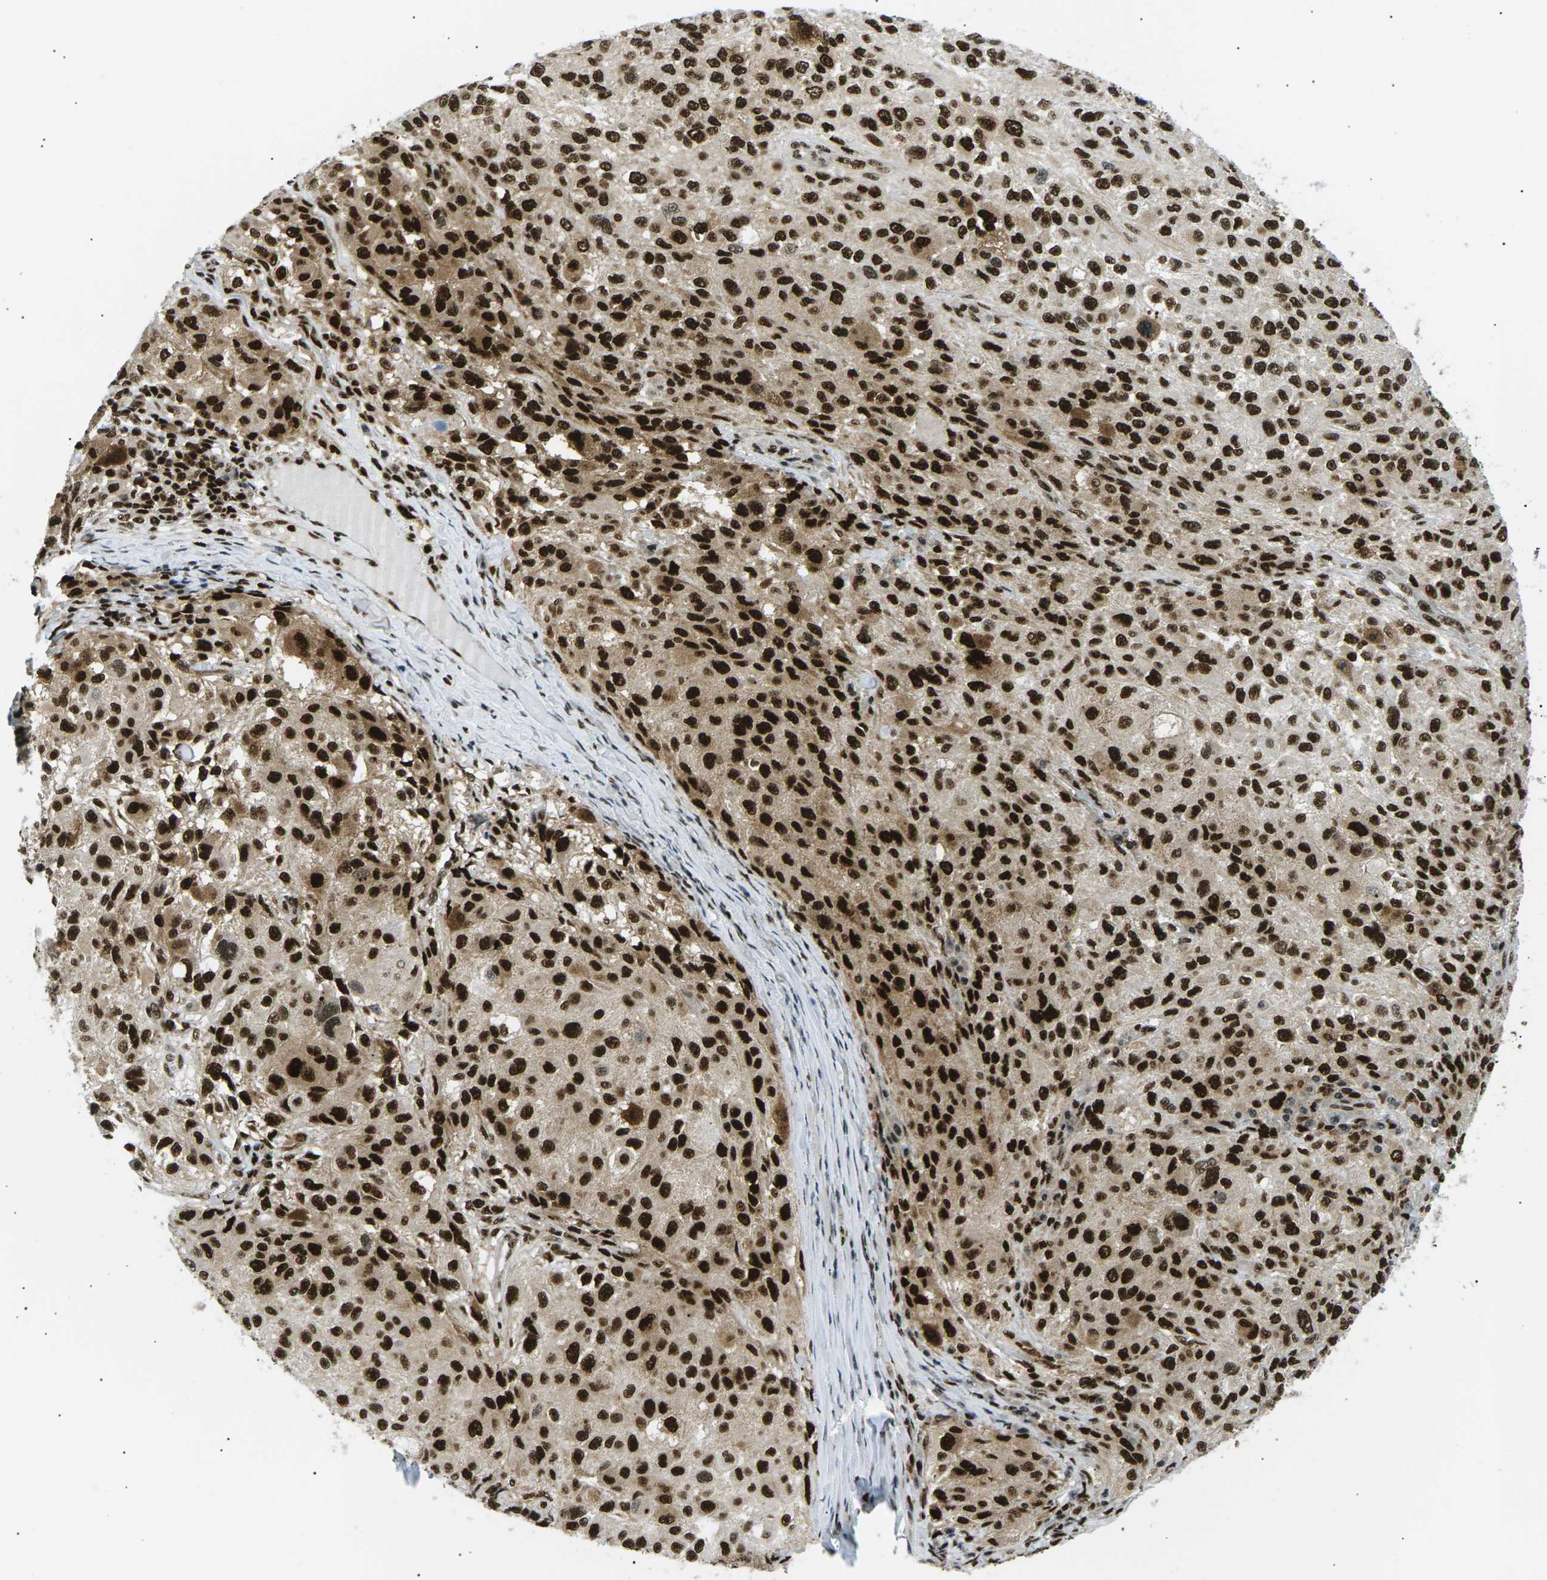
{"staining": {"intensity": "strong", "quantity": ">75%", "location": "nuclear"}, "tissue": "melanoma", "cell_type": "Tumor cells", "image_type": "cancer", "snomed": [{"axis": "morphology", "description": "Necrosis, NOS"}, {"axis": "morphology", "description": "Malignant melanoma, NOS"}, {"axis": "topography", "description": "Skin"}], "caption": "Immunohistochemical staining of malignant melanoma shows strong nuclear protein staining in approximately >75% of tumor cells. (IHC, brightfield microscopy, high magnification).", "gene": "RPA2", "patient": {"sex": "female", "age": 87}}